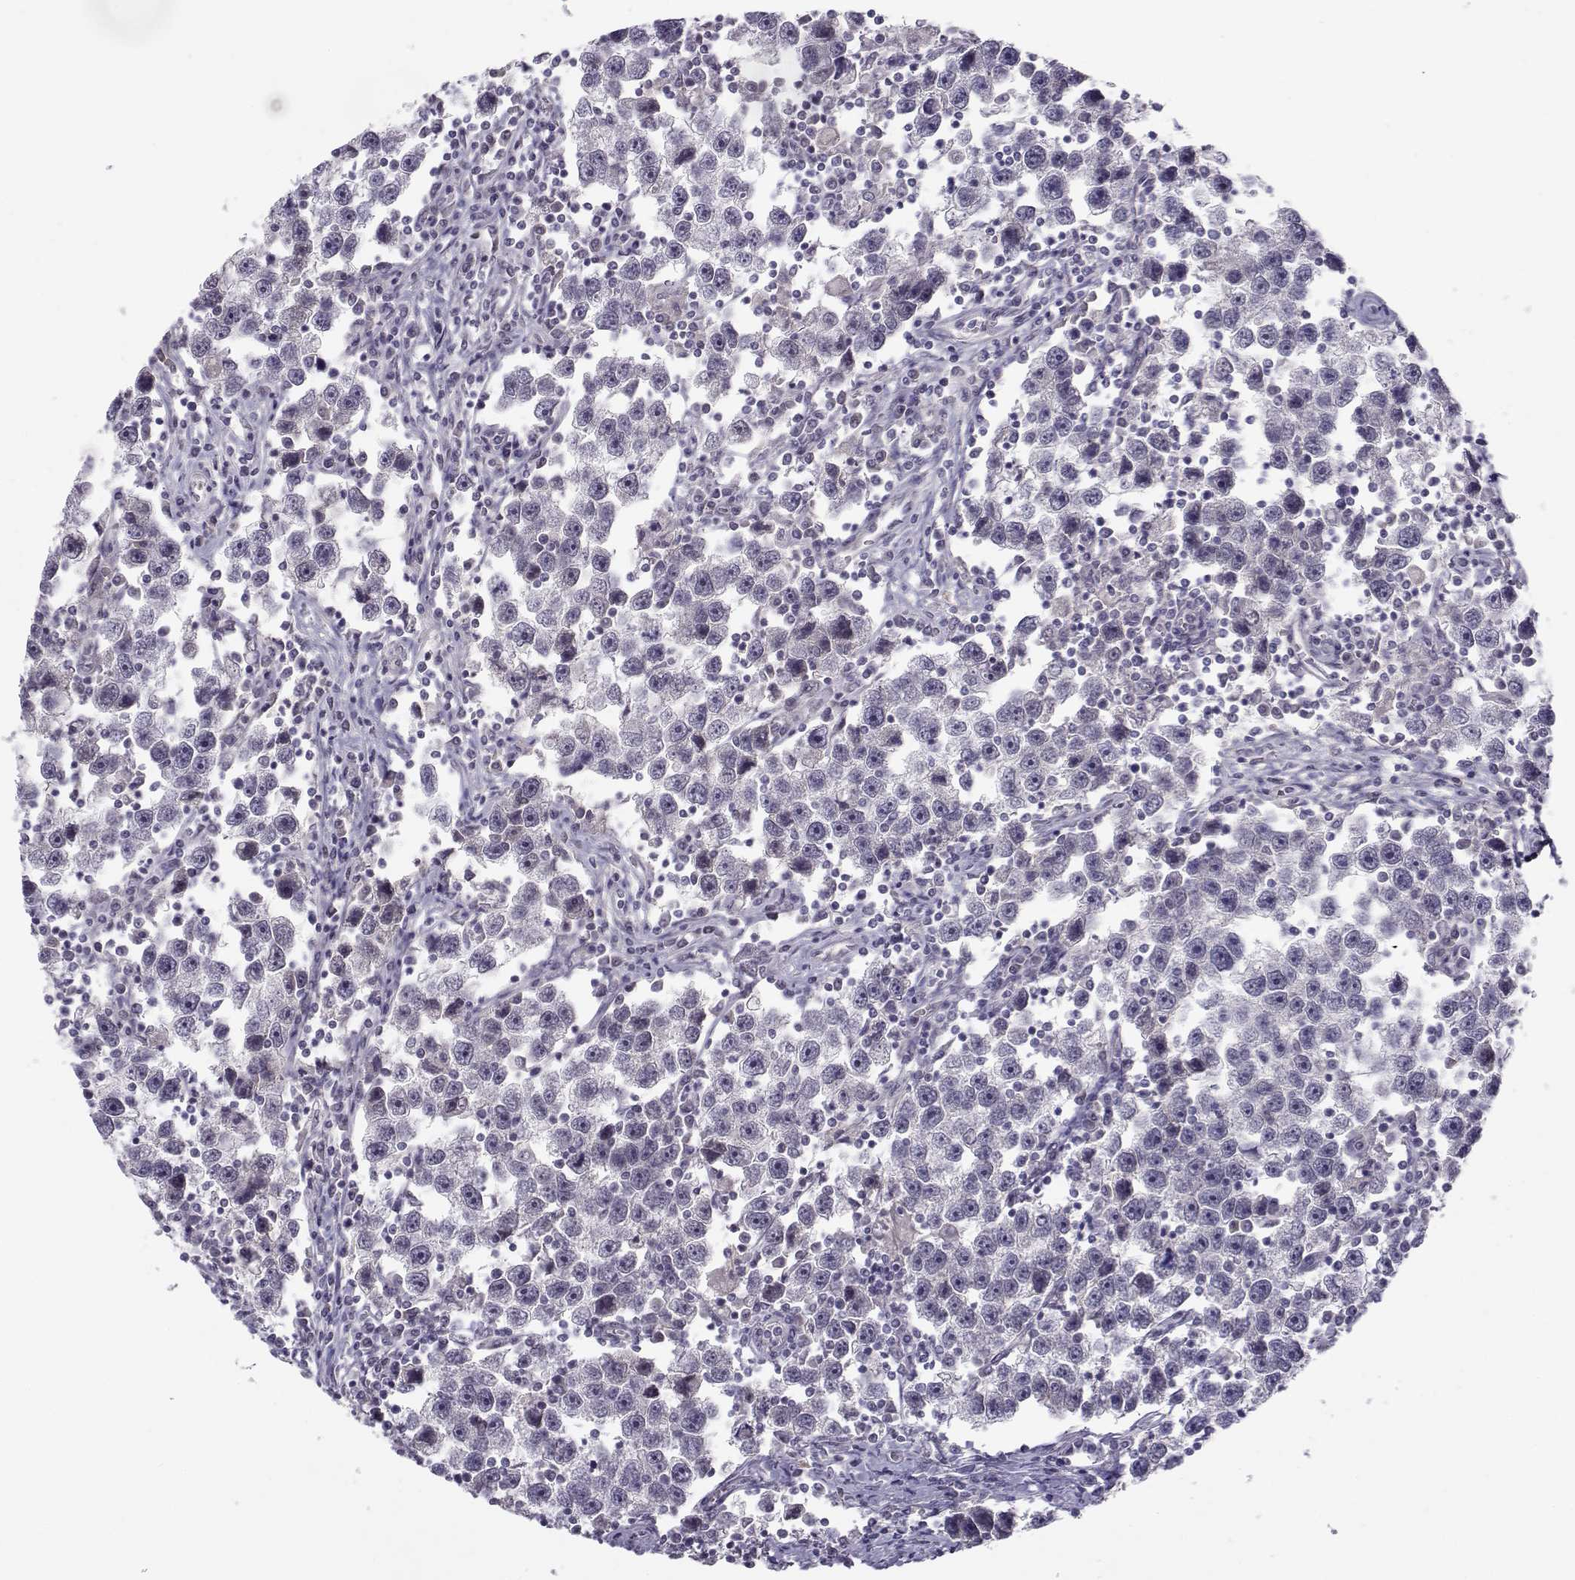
{"staining": {"intensity": "negative", "quantity": "none", "location": "none"}, "tissue": "testis cancer", "cell_type": "Tumor cells", "image_type": "cancer", "snomed": [{"axis": "morphology", "description": "Seminoma, NOS"}, {"axis": "topography", "description": "Testis"}], "caption": "Tumor cells show no significant protein positivity in testis cancer.", "gene": "C16orf86", "patient": {"sex": "male", "age": 30}}